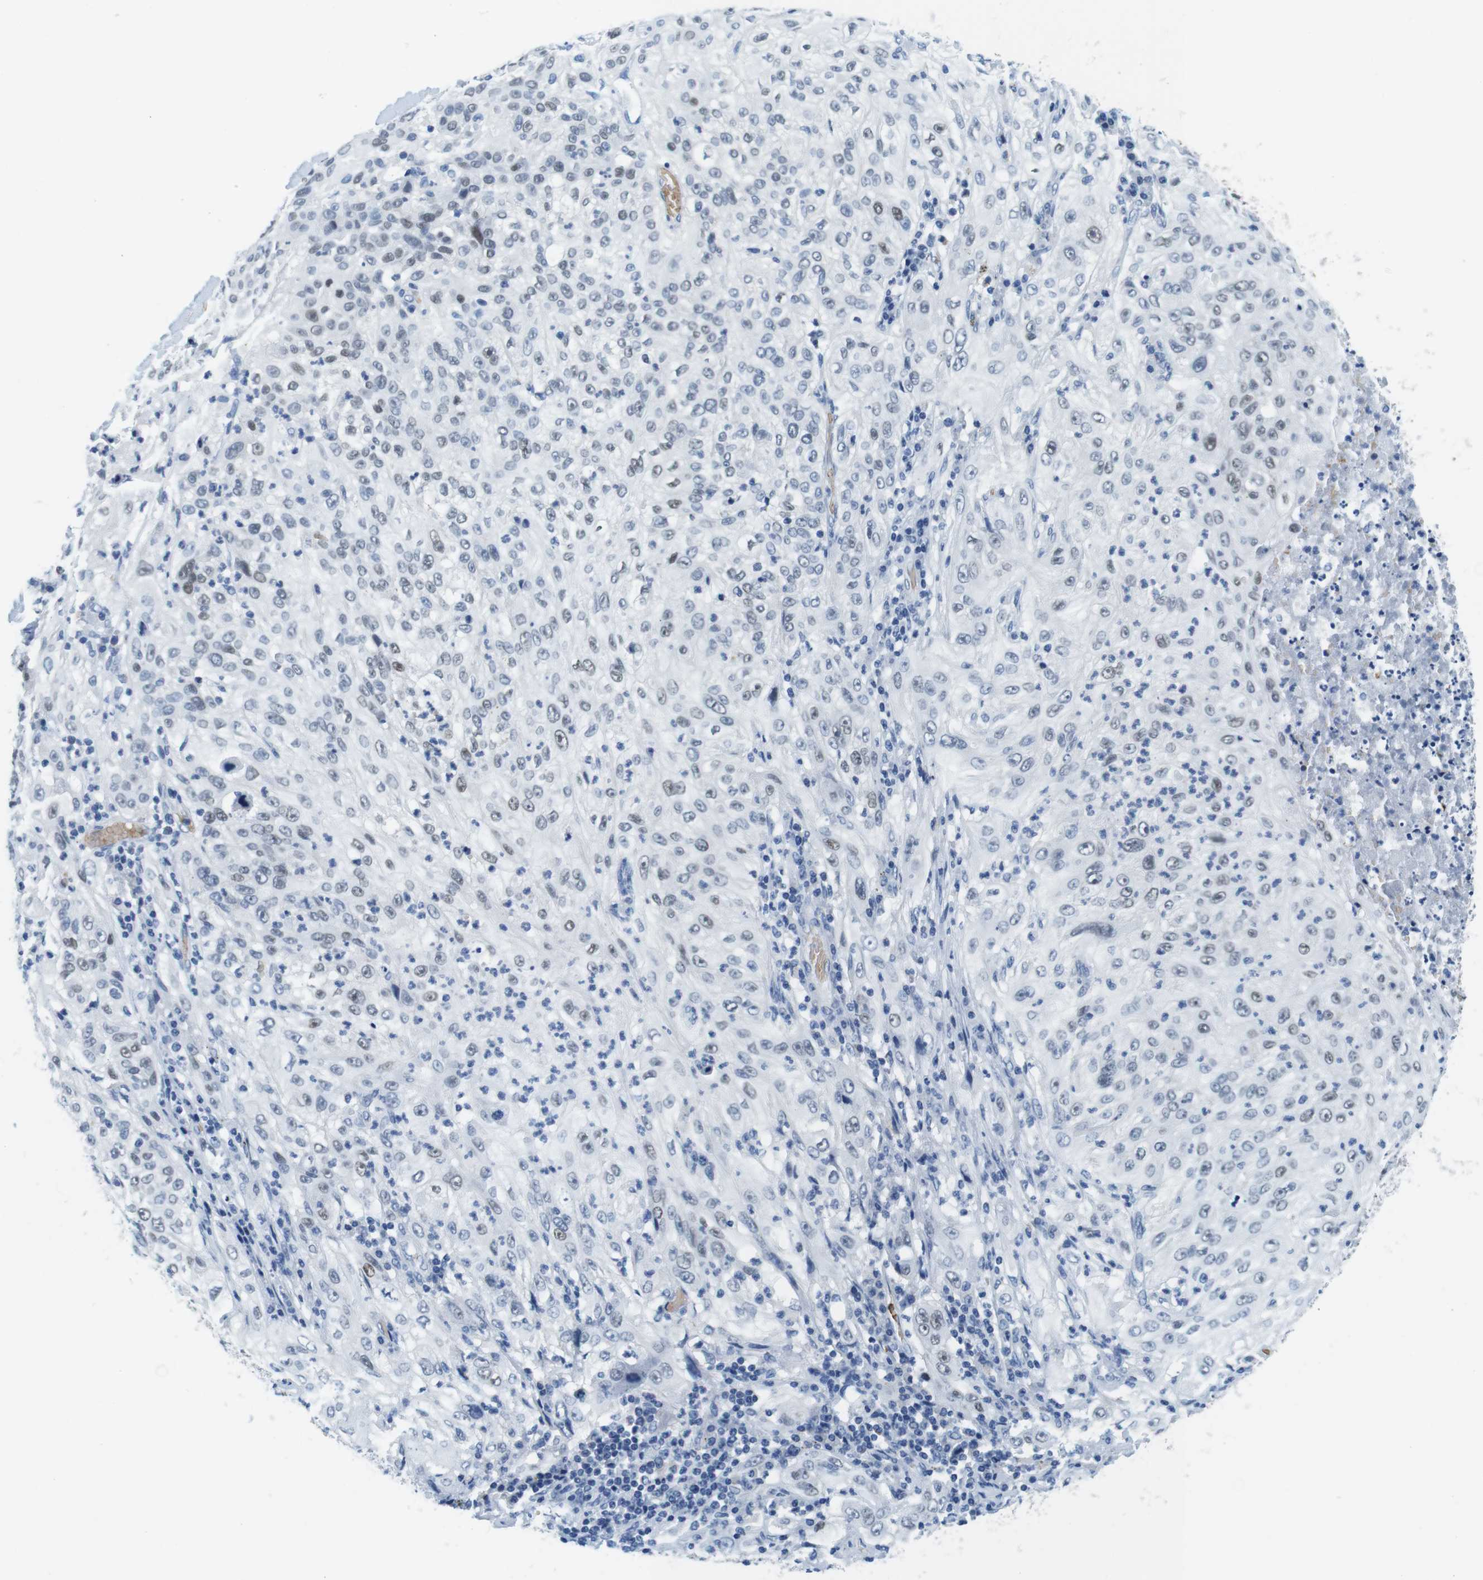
{"staining": {"intensity": "negative", "quantity": "none", "location": "none"}, "tissue": "lung cancer", "cell_type": "Tumor cells", "image_type": "cancer", "snomed": [{"axis": "morphology", "description": "Inflammation, NOS"}, {"axis": "morphology", "description": "Squamous cell carcinoma, NOS"}, {"axis": "topography", "description": "Lymph node"}, {"axis": "topography", "description": "Soft tissue"}, {"axis": "topography", "description": "Lung"}], "caption": "This photomicrograph is of lung cancer (squamous cell carcinoma) stained with immunohistochemistry to label a protein in brown with the nuclei are counter-stained blue. There is no staining in tumor cells.", "gene": "TFAP2C", "patient": {"sex": "male", "age": 66}}